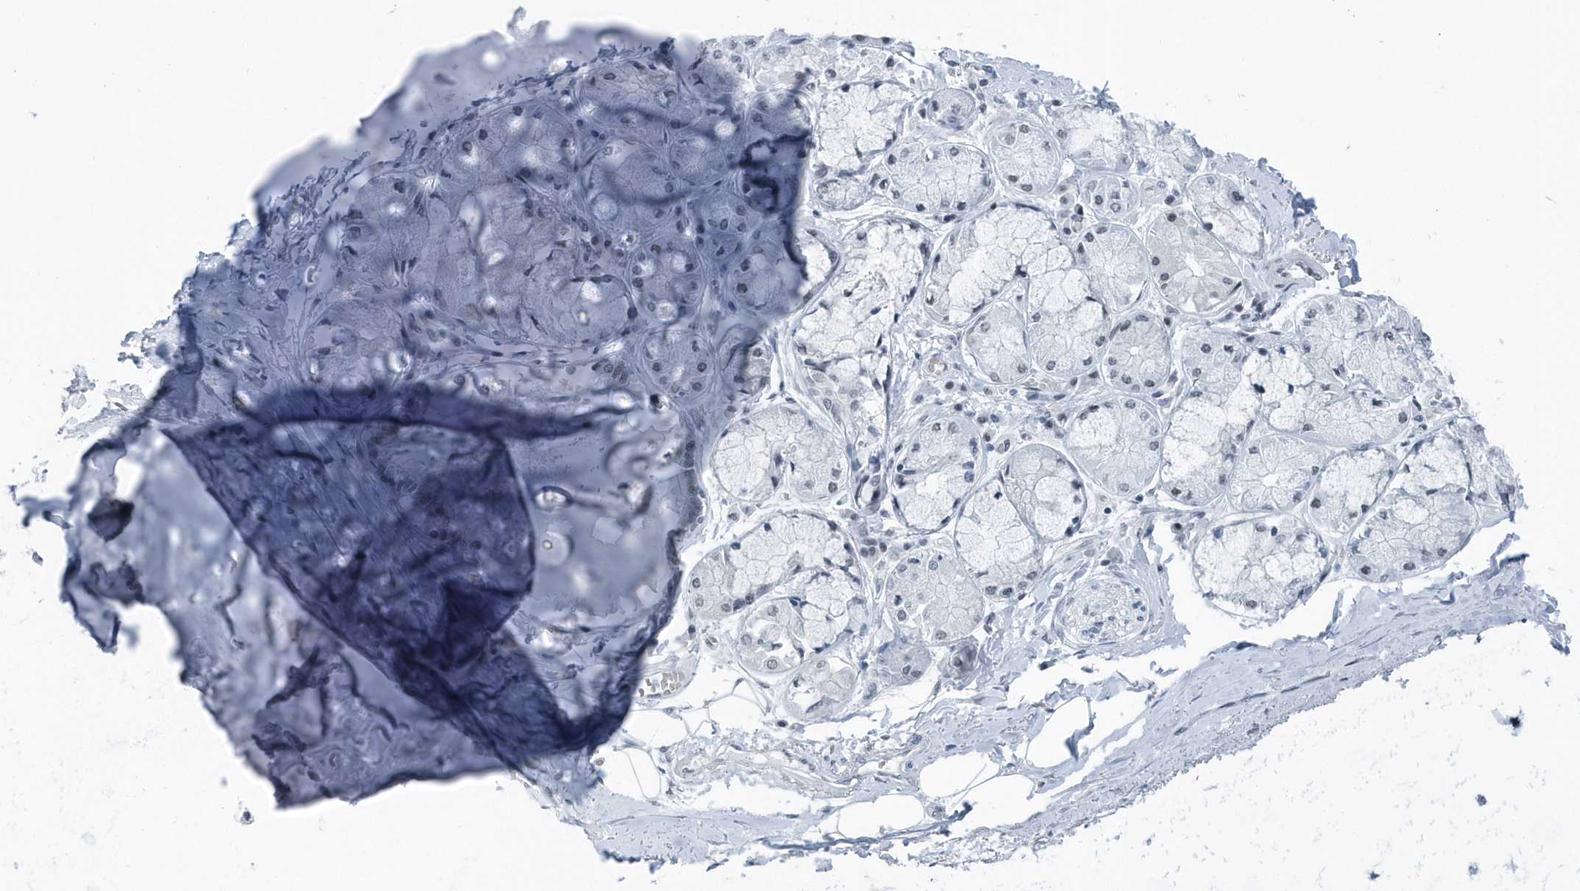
{"staining": {"intensity": "moderate", "quantity": "25%-75%", "location": "nuclear"}, "tissue": "adipose tissue", "cell_type": "Adipocytes", "image_type": "normal", "snomed": [{"axis": "morphology", "description": "Normal tissue, NOS"}, {"axis": "topography", "description": "Cartilage tissue"}, {"axis": "topography", "description": "Bronchus"}, {"axis": "topography", "description": "Lung"}, {"axis": "topography", "description": "Peripheral nerve tissue"}], "caption": "Immunohistochemical staining of normal adipose tissue exhibits medium levels of moderate nuclear staining in about 25%-75% of adipocytes.", "gene": "FIP1L1", "patient": {"sex": "female", "age": 49}}